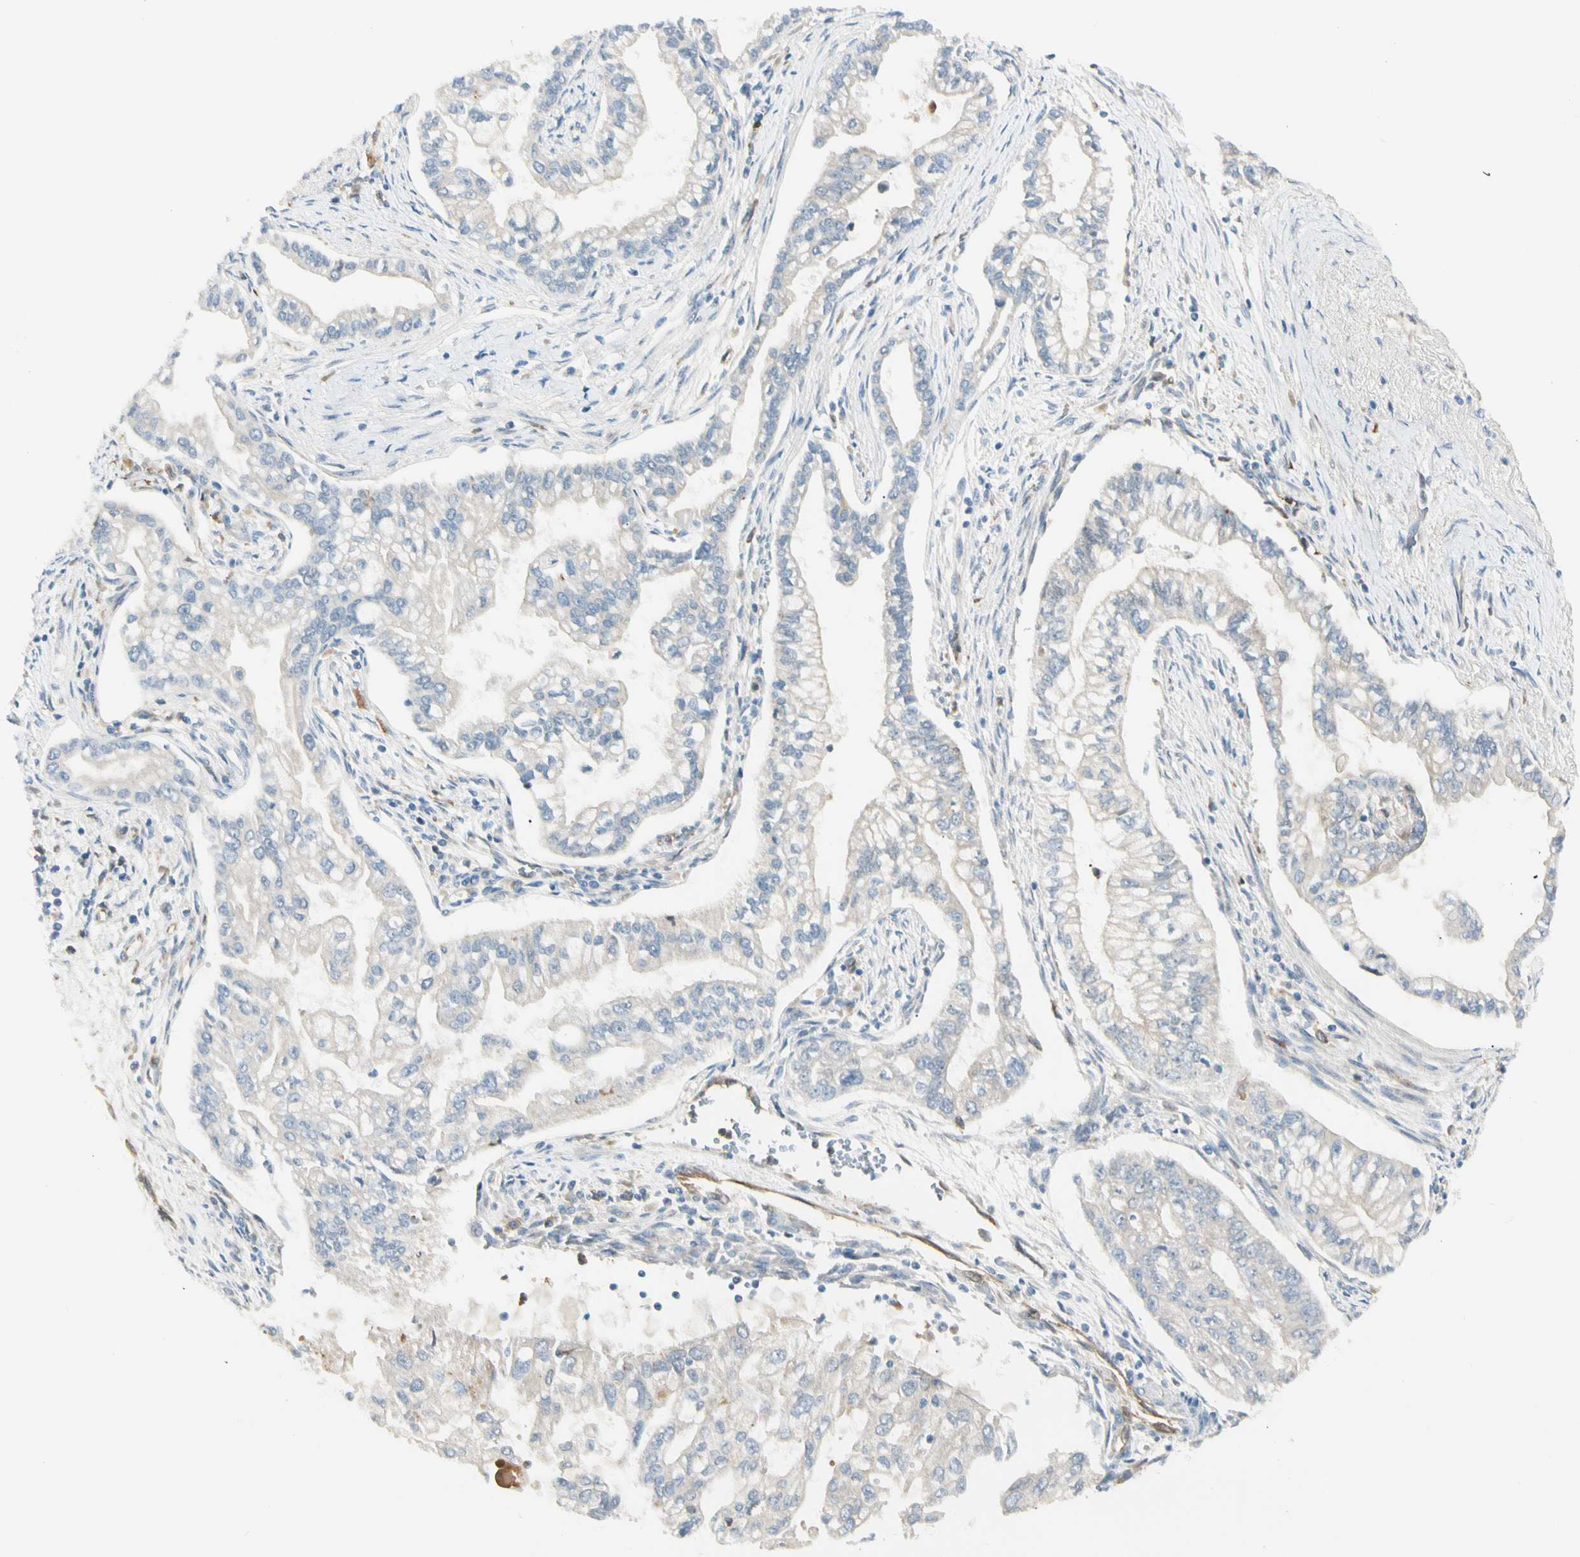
{"staining": {"intensity": "negative", "quantity": "none", "location": "none"}, "tissue": "pancreatic cancer", "cell_type": "Tumor cells", "image_type": "cancer", "snomed": [{"axis": "morphology", "description": "Normal tissue, NOS"}, {"axis": "topography", "description": "Pancreas"}], "caption": "High power microscopy histopathology image of an immunohistochemistry histopathology image of pancreatic cancer, revealing no significant positivity in tumor cells. (DAB immunohistochemistry visualized using brightfield microscopy, high magnification).", "gene": "LPCAT2", "patient": {"sex": "male", "age": 42}}